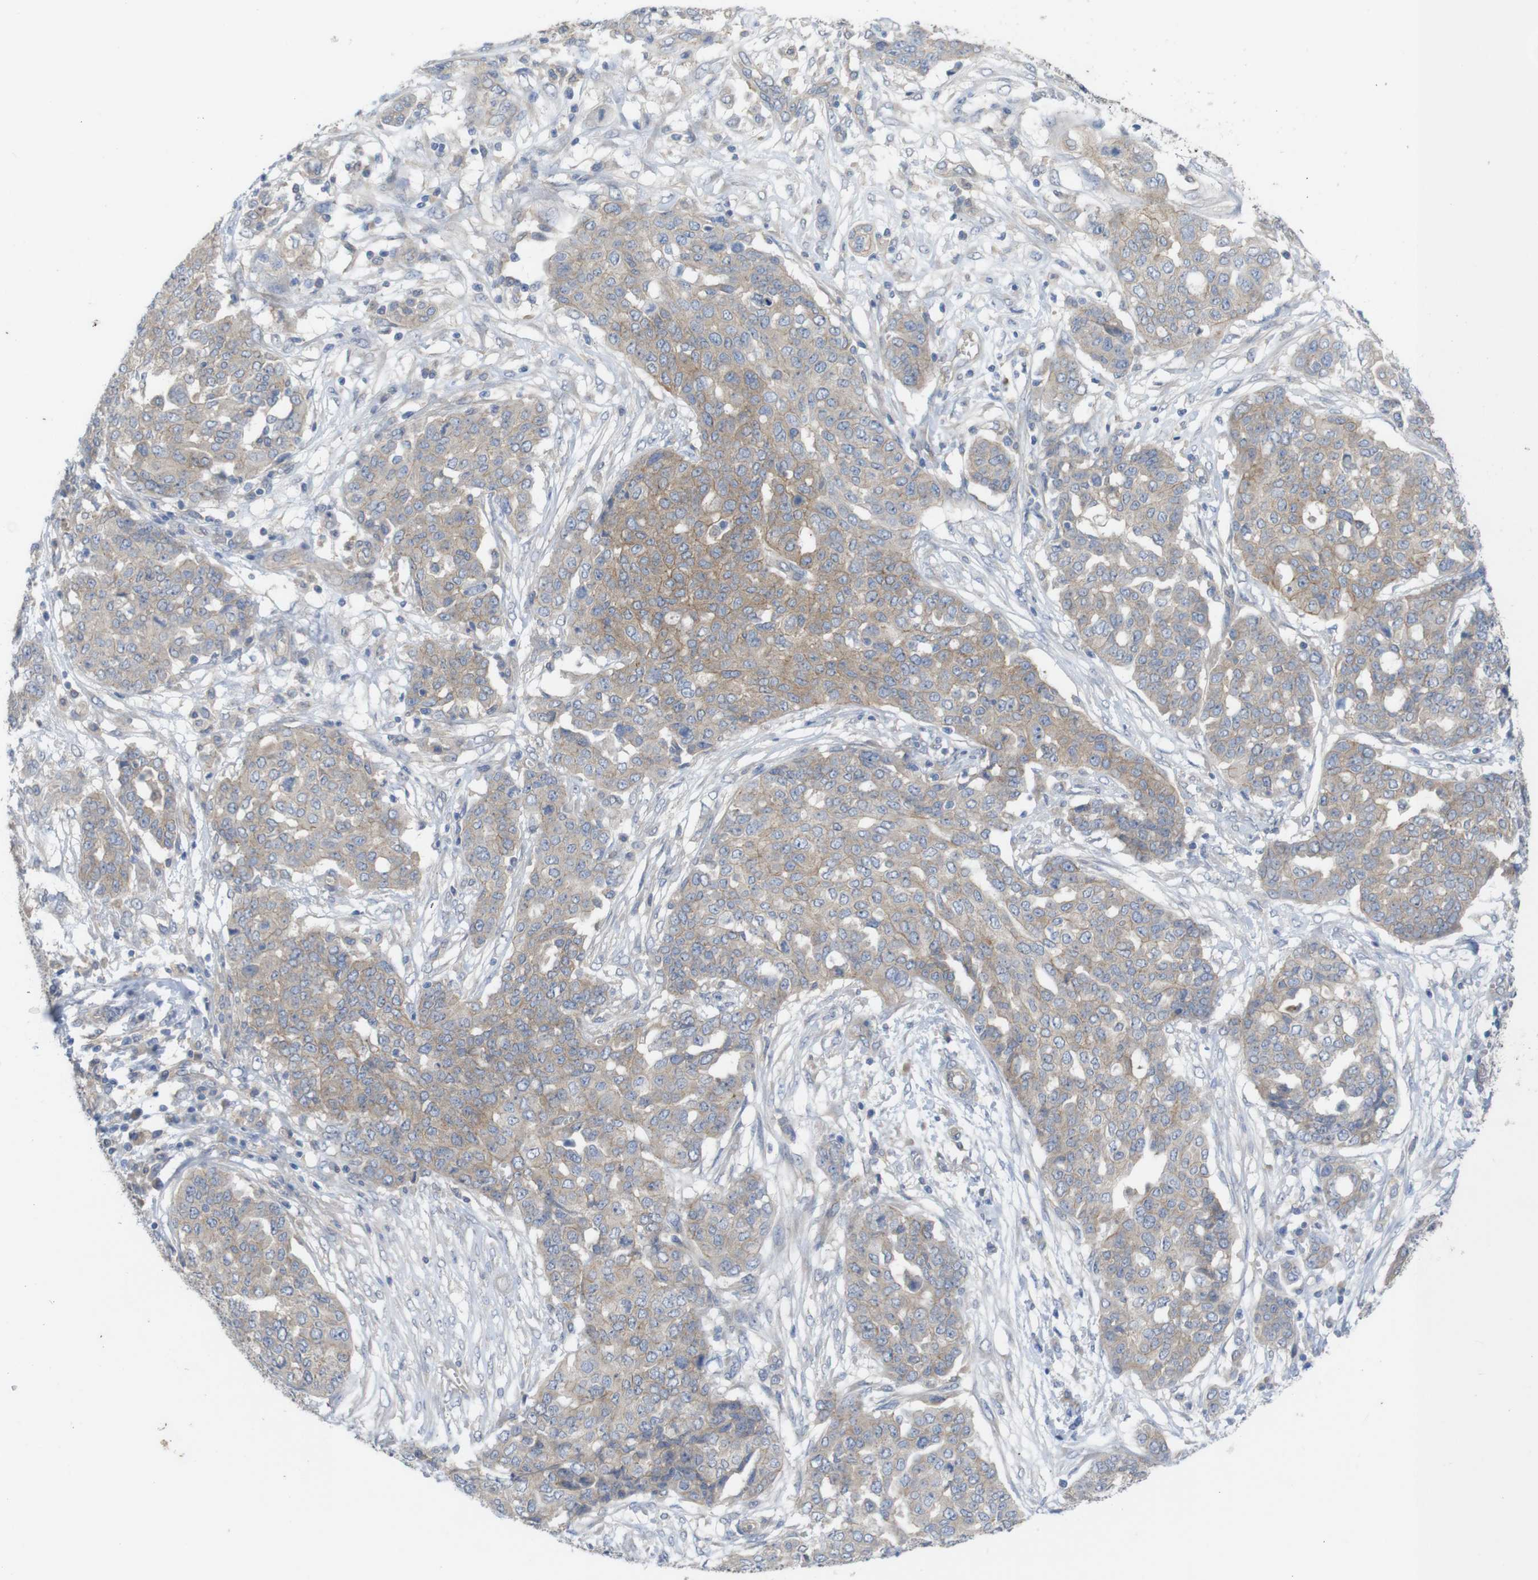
{"staining": {"intensity": "weak", "quantity": "<25%", "location": "cytoplasmic/membranous"}, "tissue": "ovarian cancer", "cell_type": "Tumor cells", "image_type": "cancer", "snomed": [{"axis": "morphology", "description": "Cystadenocarcinoma, serous, NOS"}, {"axis": "topography", "description": "Soft tissue"}, {"axis": "topography", "description": "Ovary"}], "caption": "High magnification brightfield microscopy of ovarian cancer (serous cystadenocarcinoma) stained with DAB (3,3'-diaminobenzidine) (brown) and counterstained with hematoxylin (blue): tumor cells show no significant expression. (DAB (3,3'-diaminobenzidine) immunohistochemistry (IHC) with hematoxylin counter stain).", "gene": "KIDINS220", "patient": {"sex": "female", "age": 57}}